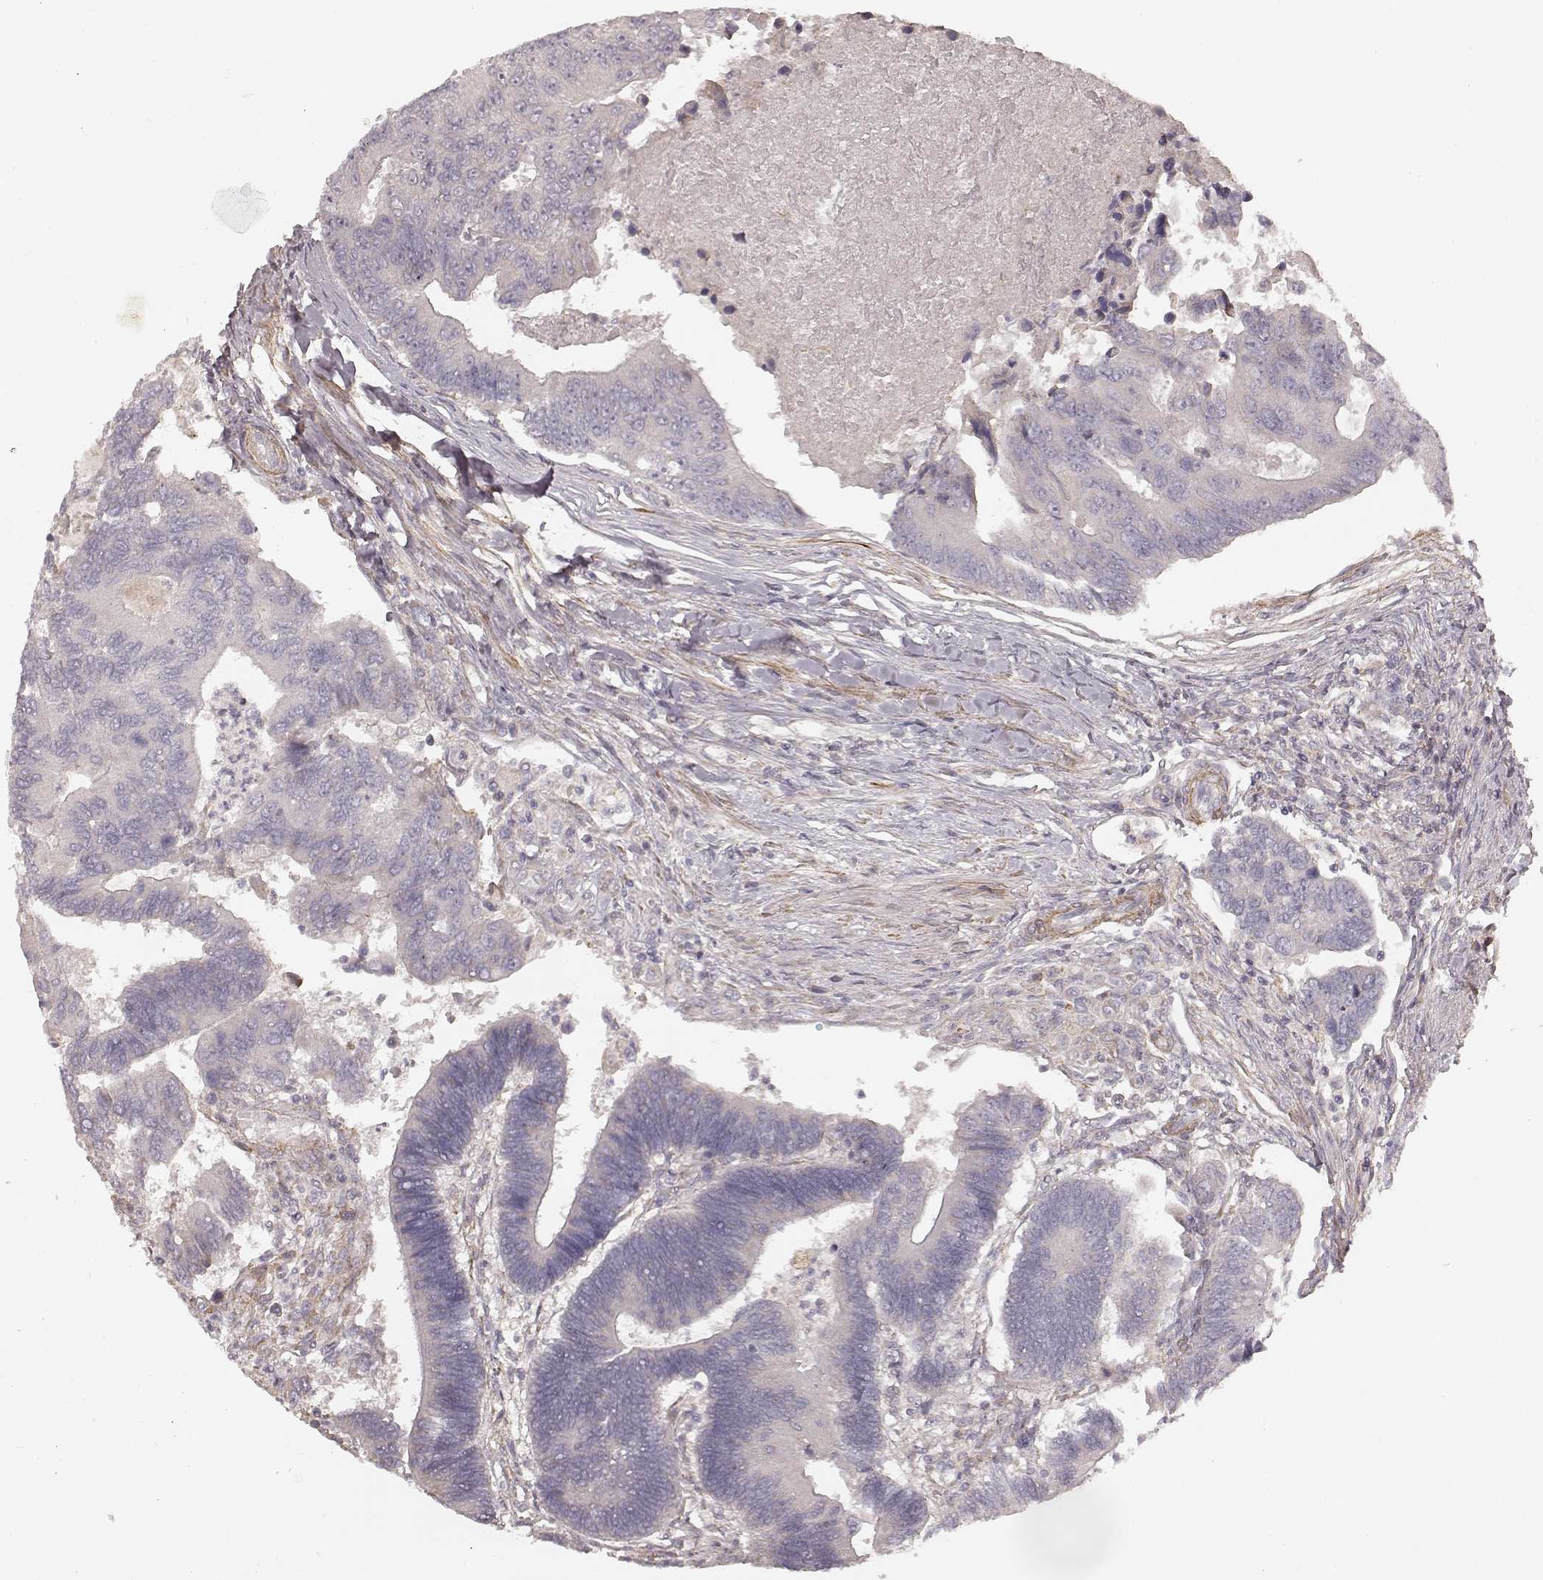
{"staining": {"intensity": "negative", "quantity": "none", "location": "none"}, "tissue": "colorectal cancer", "cell_type": "Tumor cells", "image_type": "cancer", "snomed": [{"axis": "morphology", "description": "Adenocarcinoma, NOS"}, {"axis": "topography", "description": "Colon"}], "caption": "Protein analysis of colorectal cancer displays no significant expression in tumor cells.", "gene": "KCNJ9", "patient": {"sex": "female", "age": 67}}